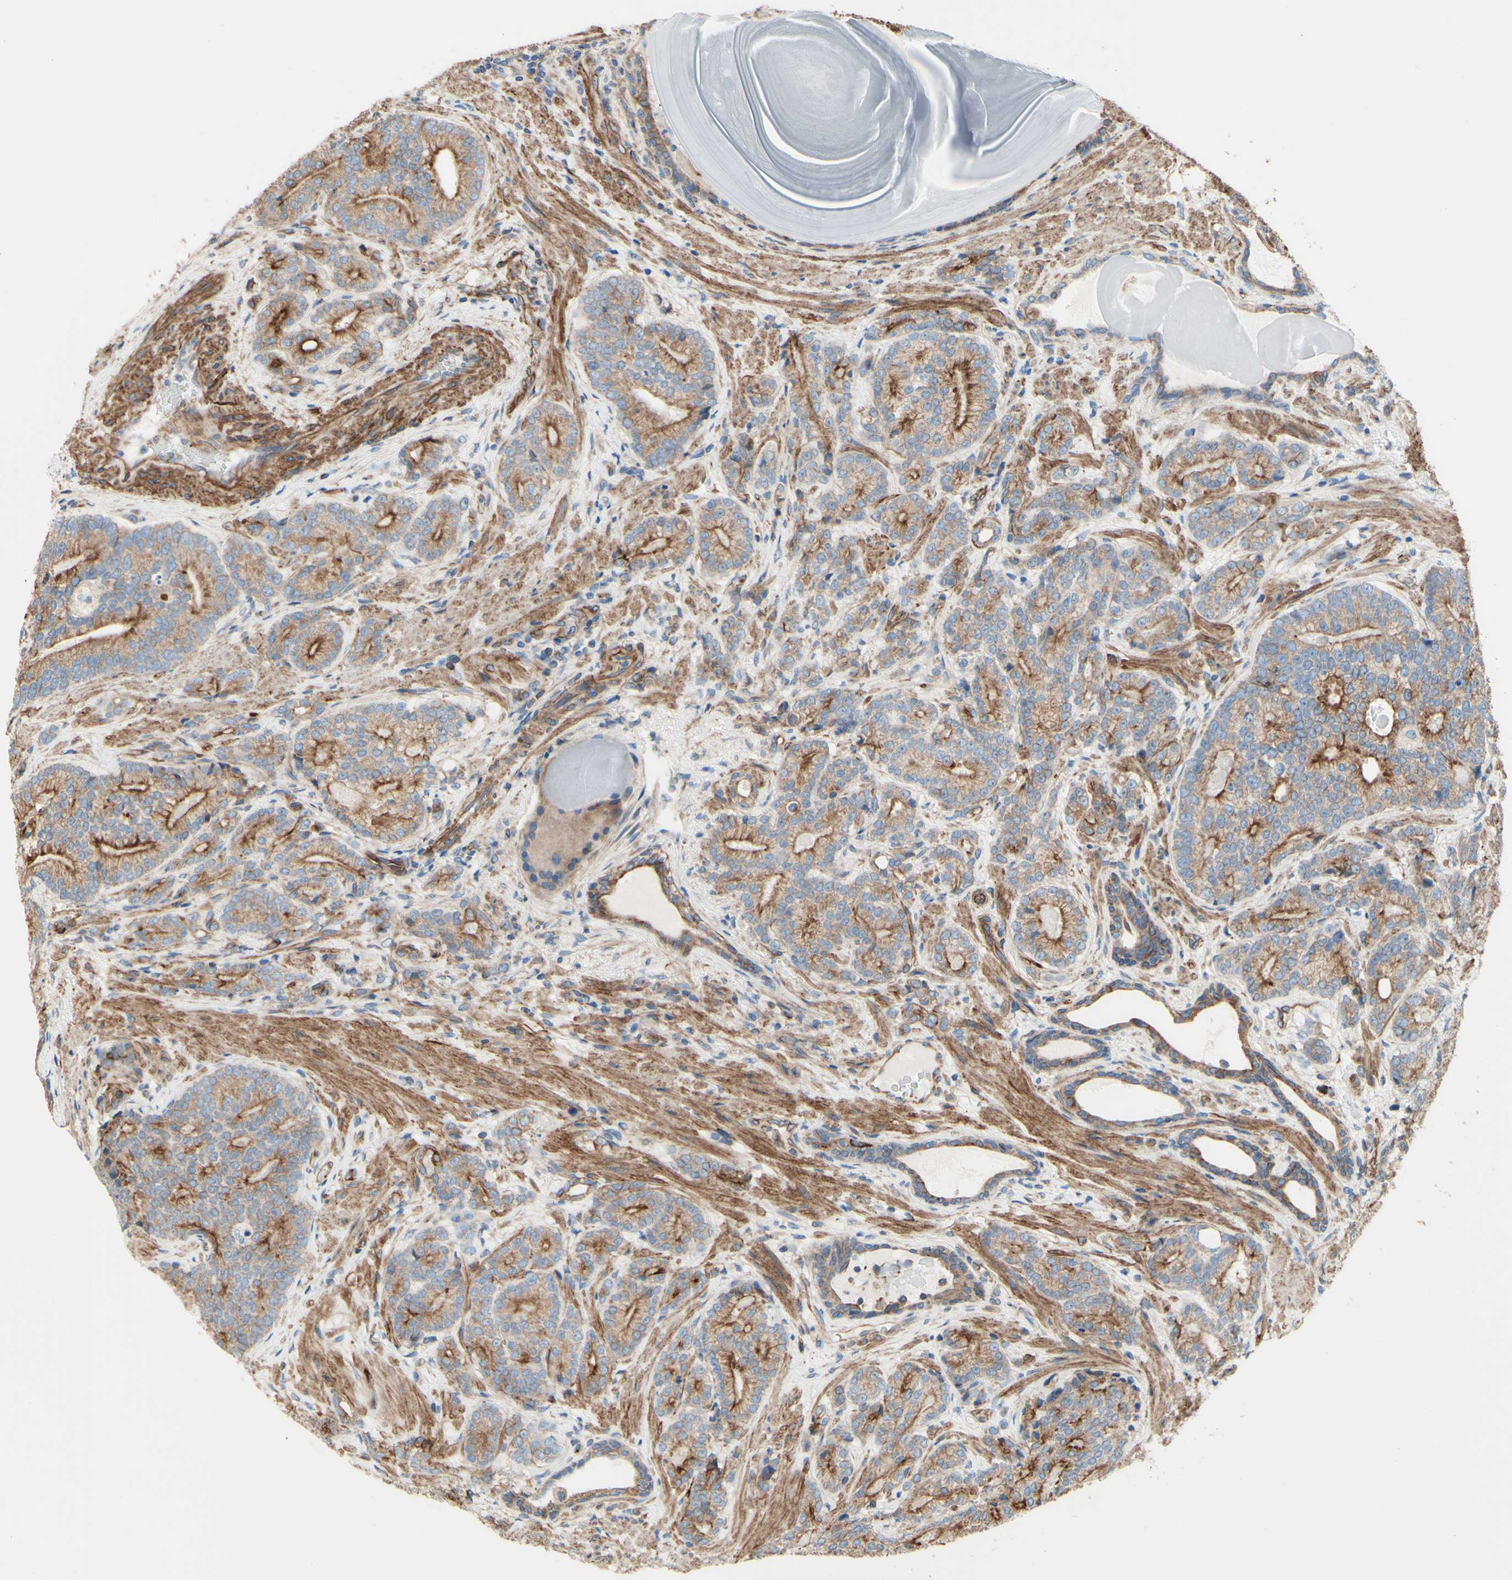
{"staining": {"intensity": "strong", "quantity": "25%-75%", "location": "cytoplasmic/membranous"}, "tissue": "prostate cancer", "cell_type": "Tumor cells", "image_type": "cancer", "snomed": [{"axis": "morphology", "description": "Adenocarcinoma, High grade"}, {"axis": "topography", "description": "Prostate"}], "caption": "A high amount of strong cytoplasmic/membranous positivity is appreciated in about 25%-75% of tumor cells in prostate cancer tissue. (IHC, brightfield microscopy, high magnification).", "gene": "ENDOD1", "patient": {"sex": "male", "age": 61}}